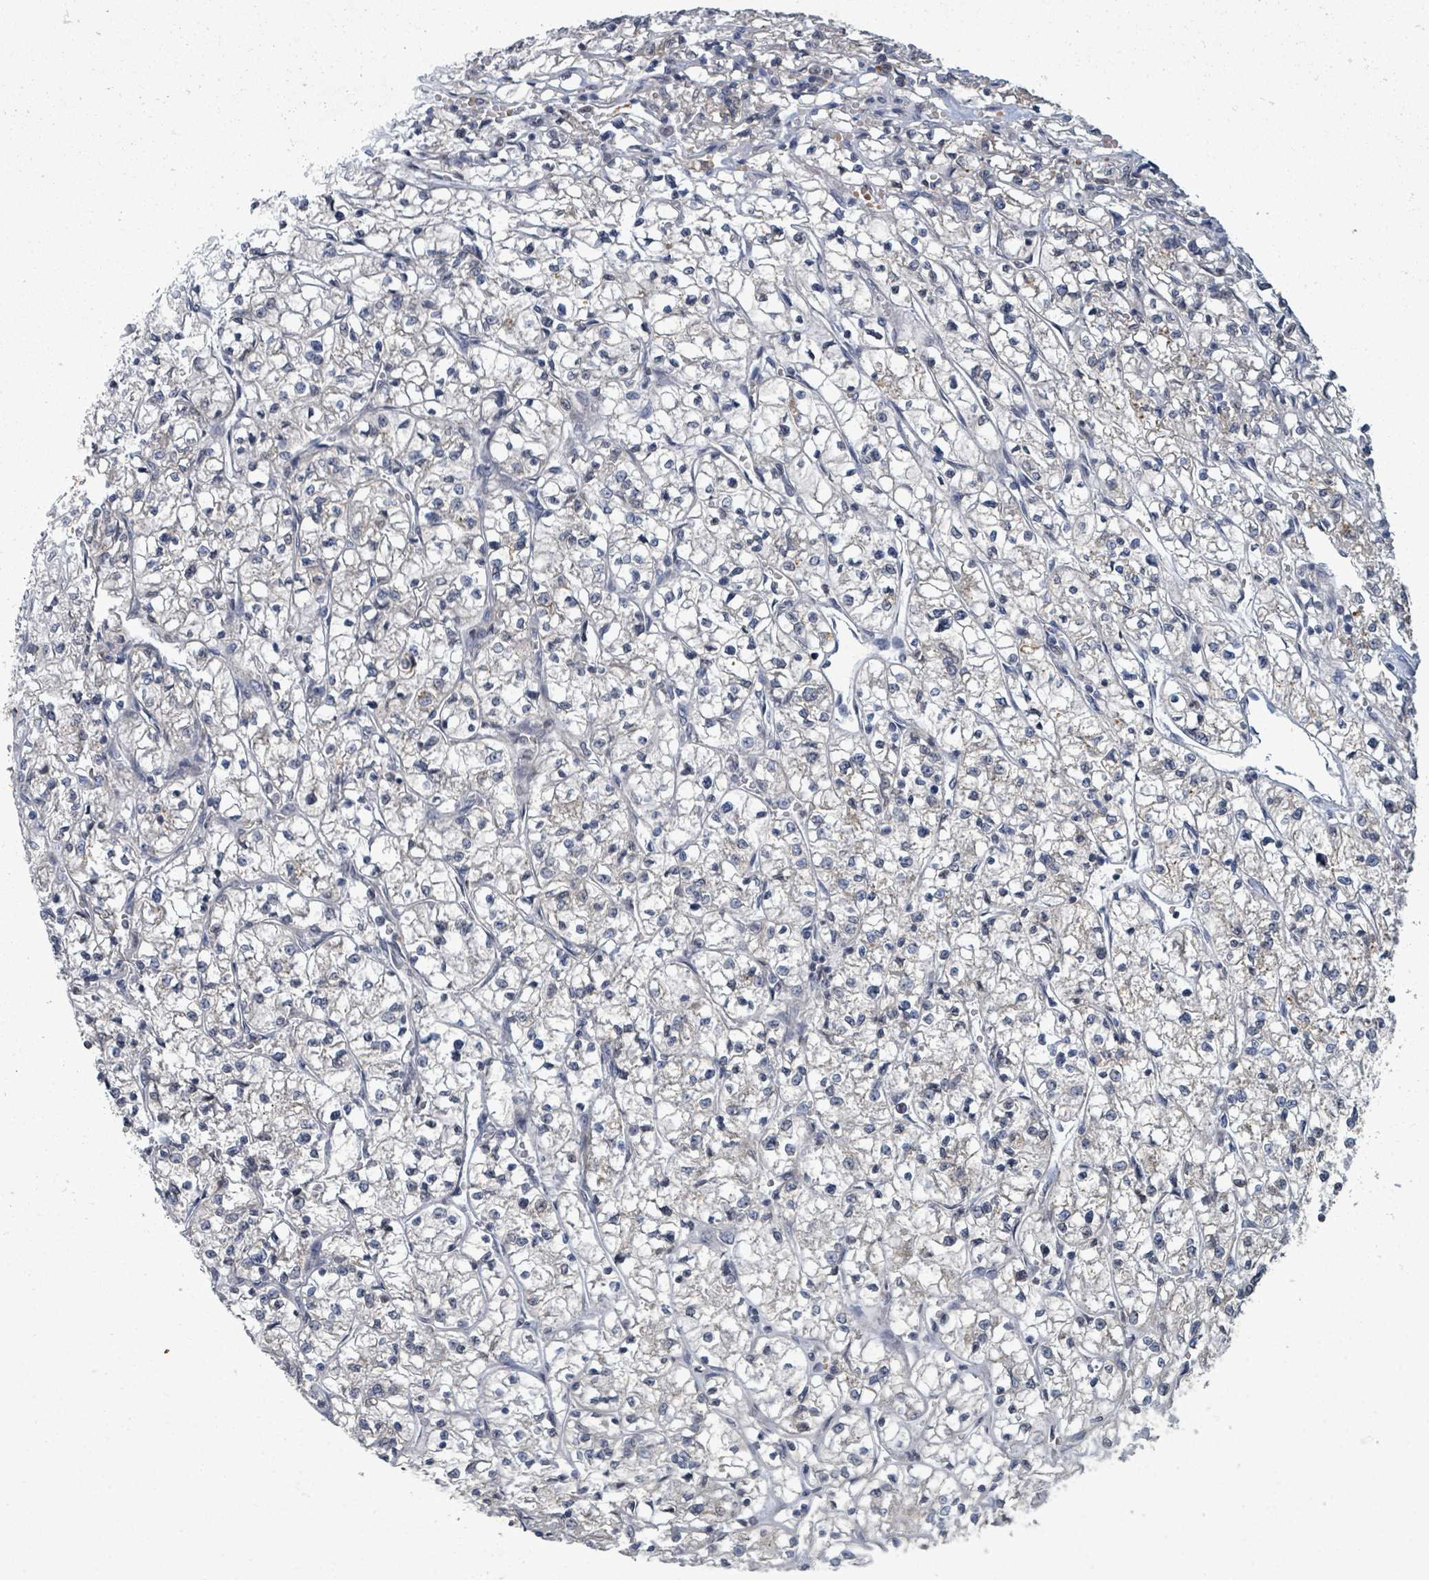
{"staining": {"intensity": "negative", "quantity": "none", "location": "none"}, "tissue": "renal cancer", "cell_type": "Tumor cells", "image_type": "cancer", "snomed": [{"axis": "morphology", "description": "Adenocarcinoma, NOS"}, {"axis": "topography", "description": "Kidney"}], "caption": "This micrograph is of renal cancer (adenocarcinoma) stained with immunohistochemistry (IHC) to label a protein in brown with the nuclei are counter-stained blue. There is no staining in tumor cells.", "gene": "GRM8", "patient": {"sex": "female", "age": 64}}